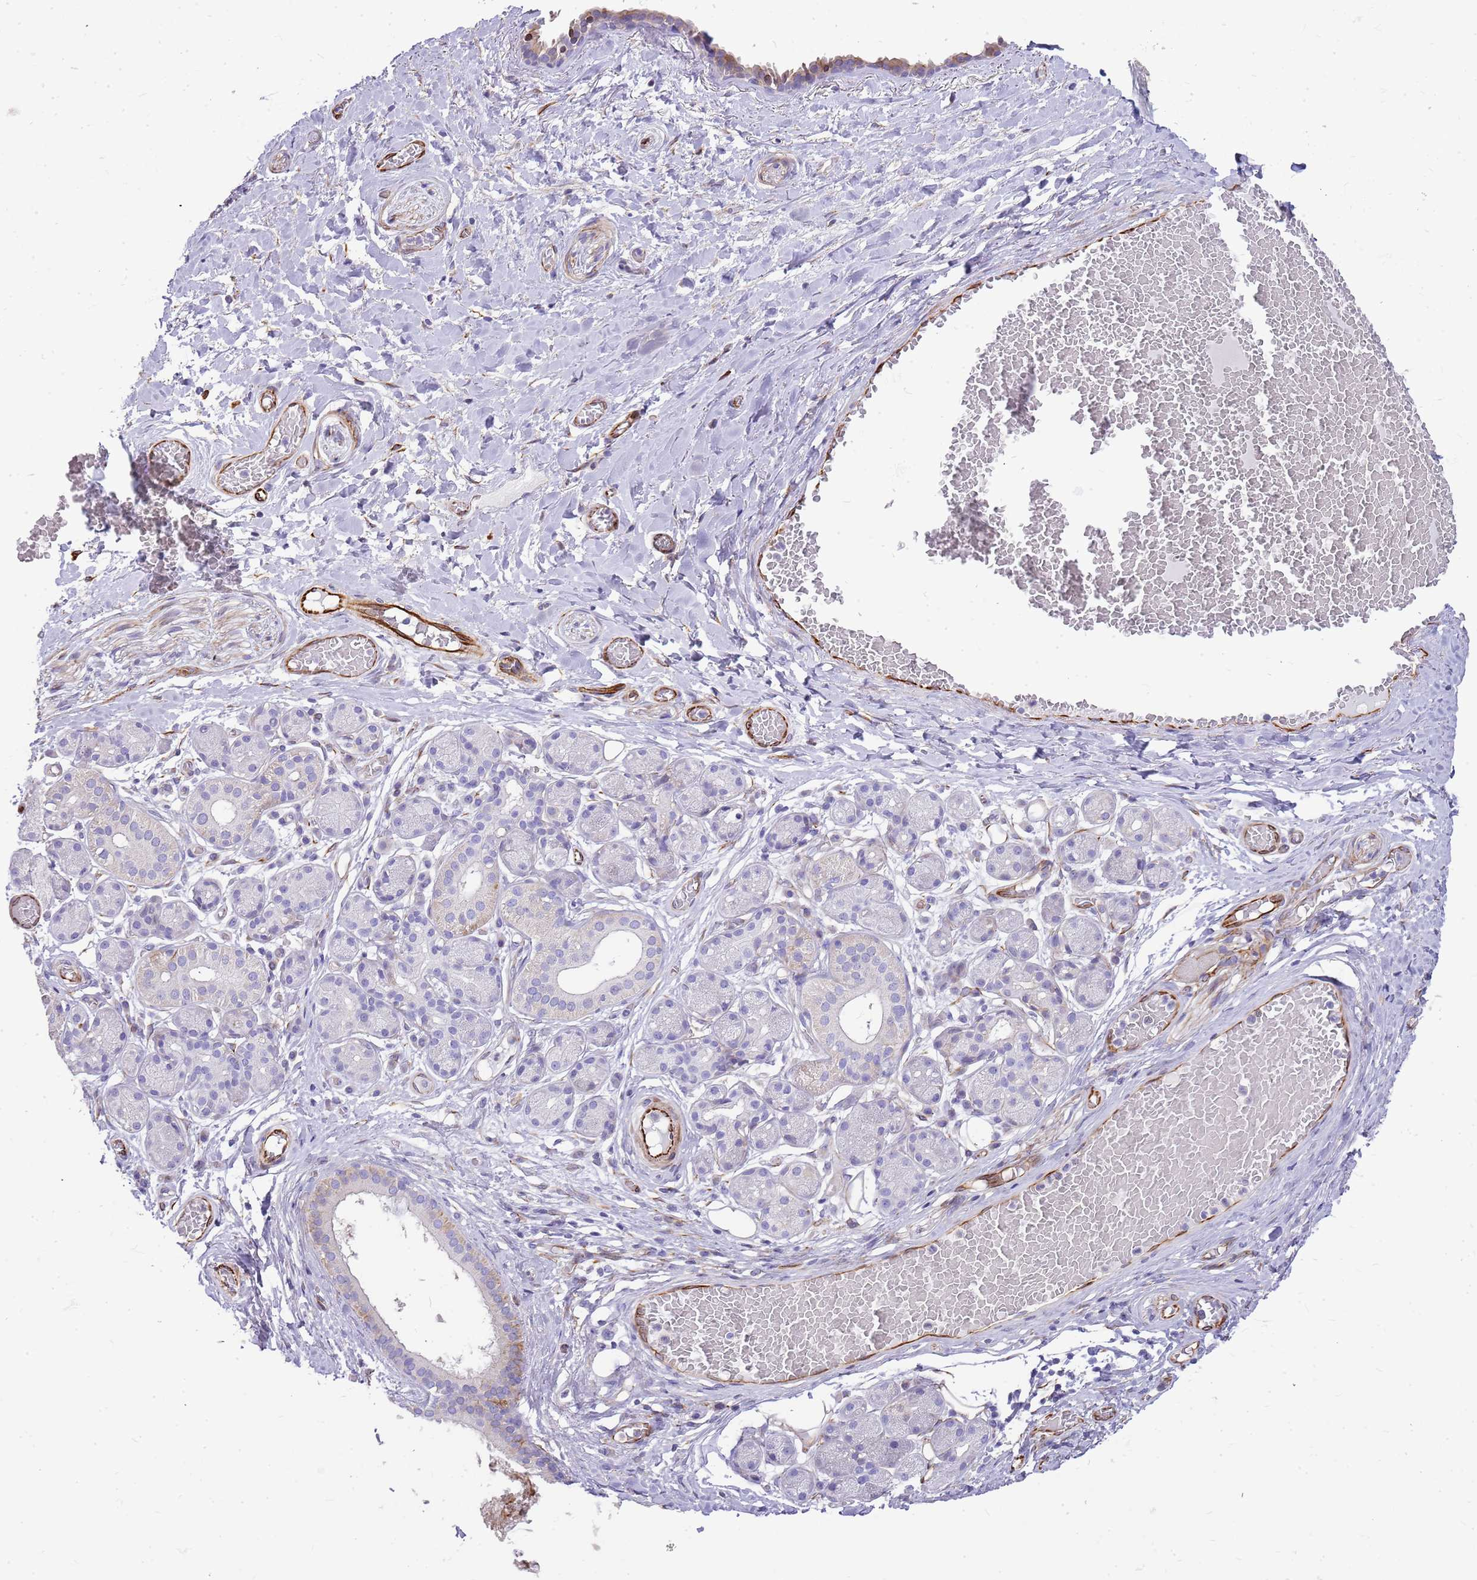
{"staining": {"intensity": "negative", "quantity": "none", "location": "none"}, "tissue": "adipose tissue", "cell_type": "Adipocytes", "image_type": "normal", "snomed": [{"axis": "morphology", "description": "Normal tissue, NOS"}, {"axis": "topography", "description": "Salivary gland"}, {"axis": "topography", "description": "Peripheral nerve tissue"}], "caption": "High magnification brightfield microscopy of unremarkable adipose tissue stained with DAB (brown) and counterstained with hematoxylin (blue): adipocytes show no significant expression.", "gene": "ZDHHC1", "patient": {"sex": "male", "age": 62}}